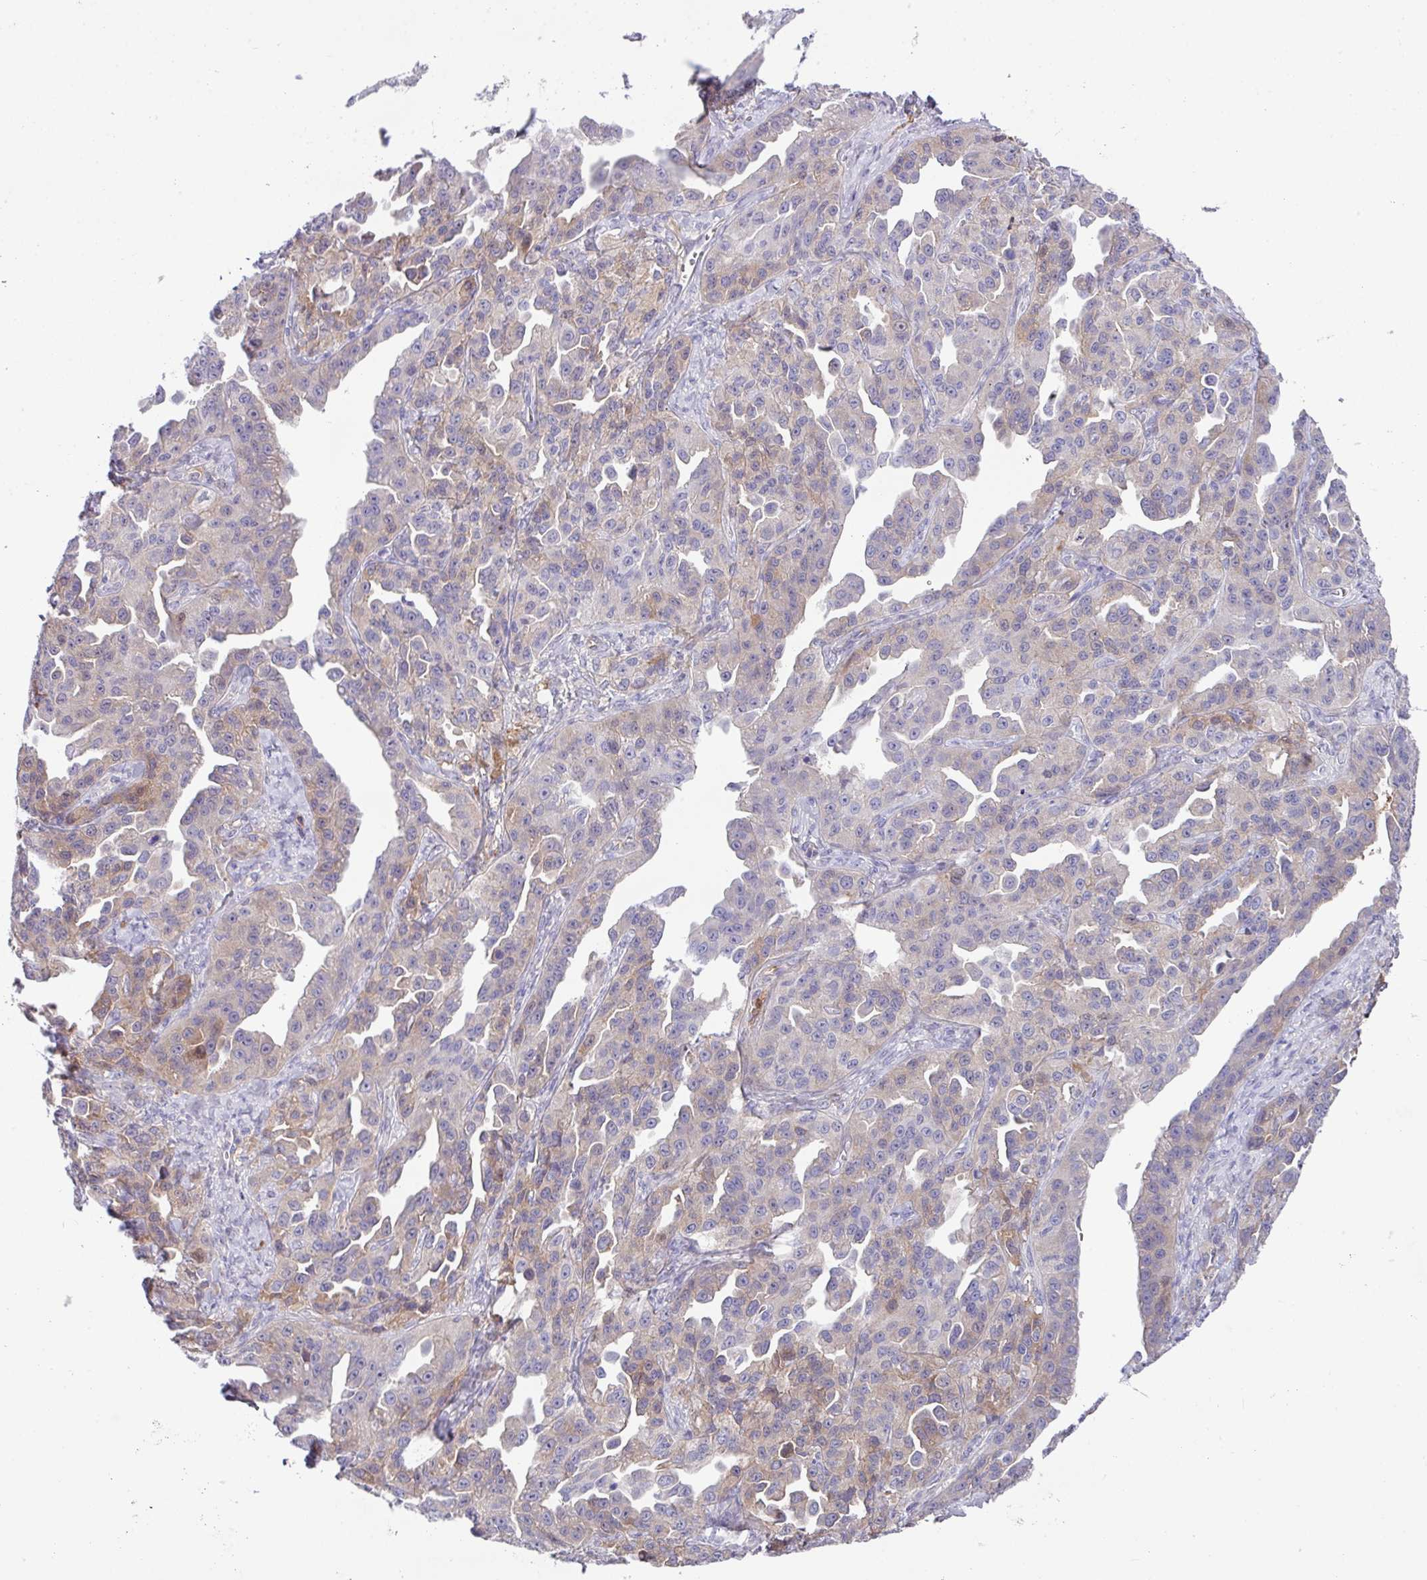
{"staining": {"intensity": "weak", "quantity": "<25%", "location": "cytoplasmic/membranous"}, "tissue": "ovarian cancer", "cell_type": "Tumor cells", "image_type": "cancer", "snomed": [{"axis": "morphology", "description": "Cystadenocarcinoma, serous, NOS"}, {"axis": "topography", "description": "Ovary"}], "caption": "There is no significant expression in tumor cells of ovarian serous cystadenocarcinoma.", "gene": "DNAL1", "patient": {"sex": "female", "age": 75}}